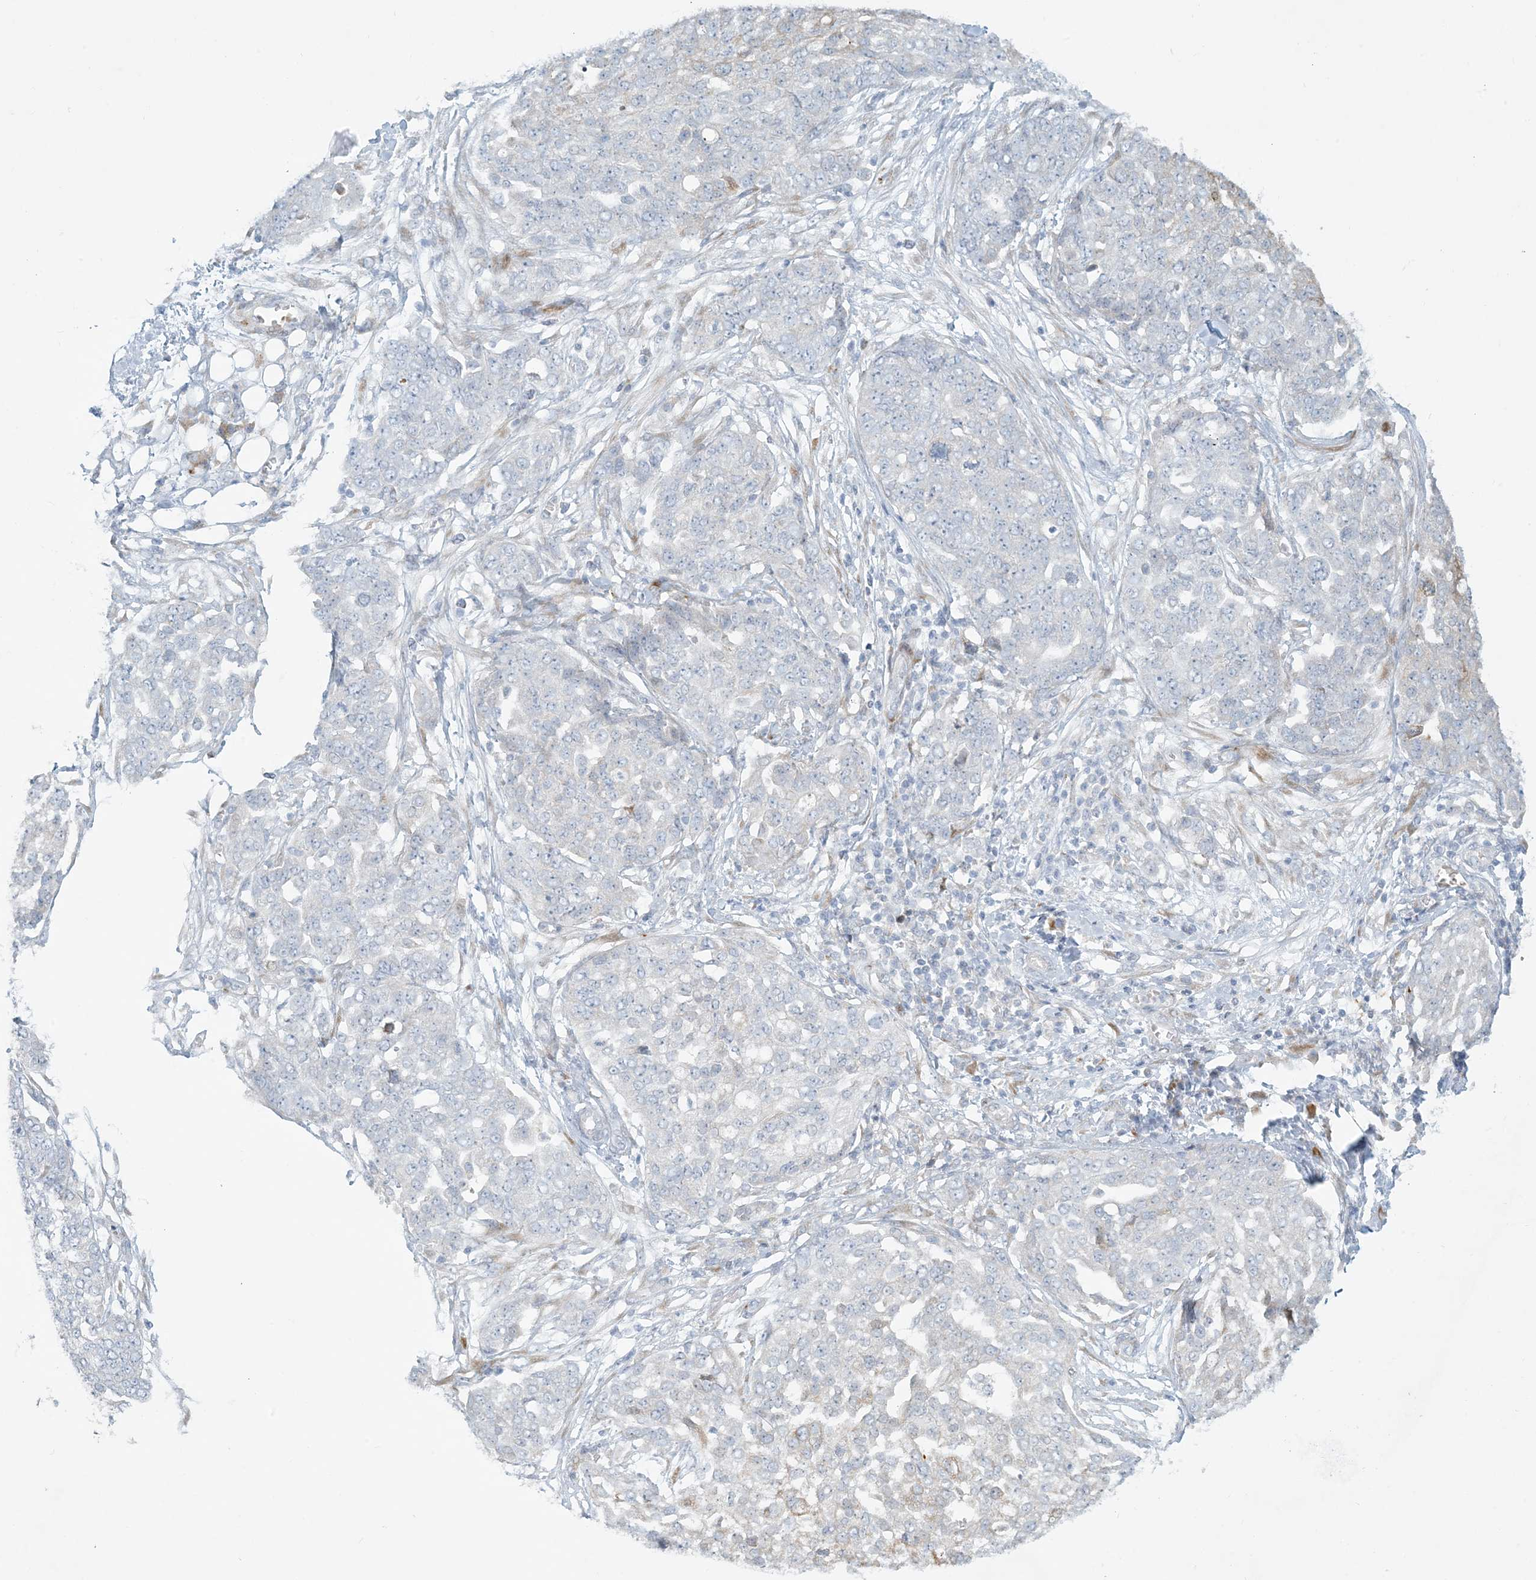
{"staining": {"intensity": "negative", "quantity": "none", "location": "none"}, "tissue": "ovarian cancer", "cell_type": "Tumor cells", "image_type": "cancer", "snomed": [{"axis": "morphology", "description": "Cystadenocarcinoma, serous, NOS"}, {"axis": "topography", "description": "Soft tissue"}, {"axis": "topography", "description": "Ovary"}], "caption": "High magnification brightfield microscopy of ovarian cancer (serous cystadenocarcinoma) stained with DAB (brown) and counterstained with hematoxylin (blue): tumor cells show no significant positivity.", "gene": "ZNF385D", "patient": {"sex": "female", "age": 57}}